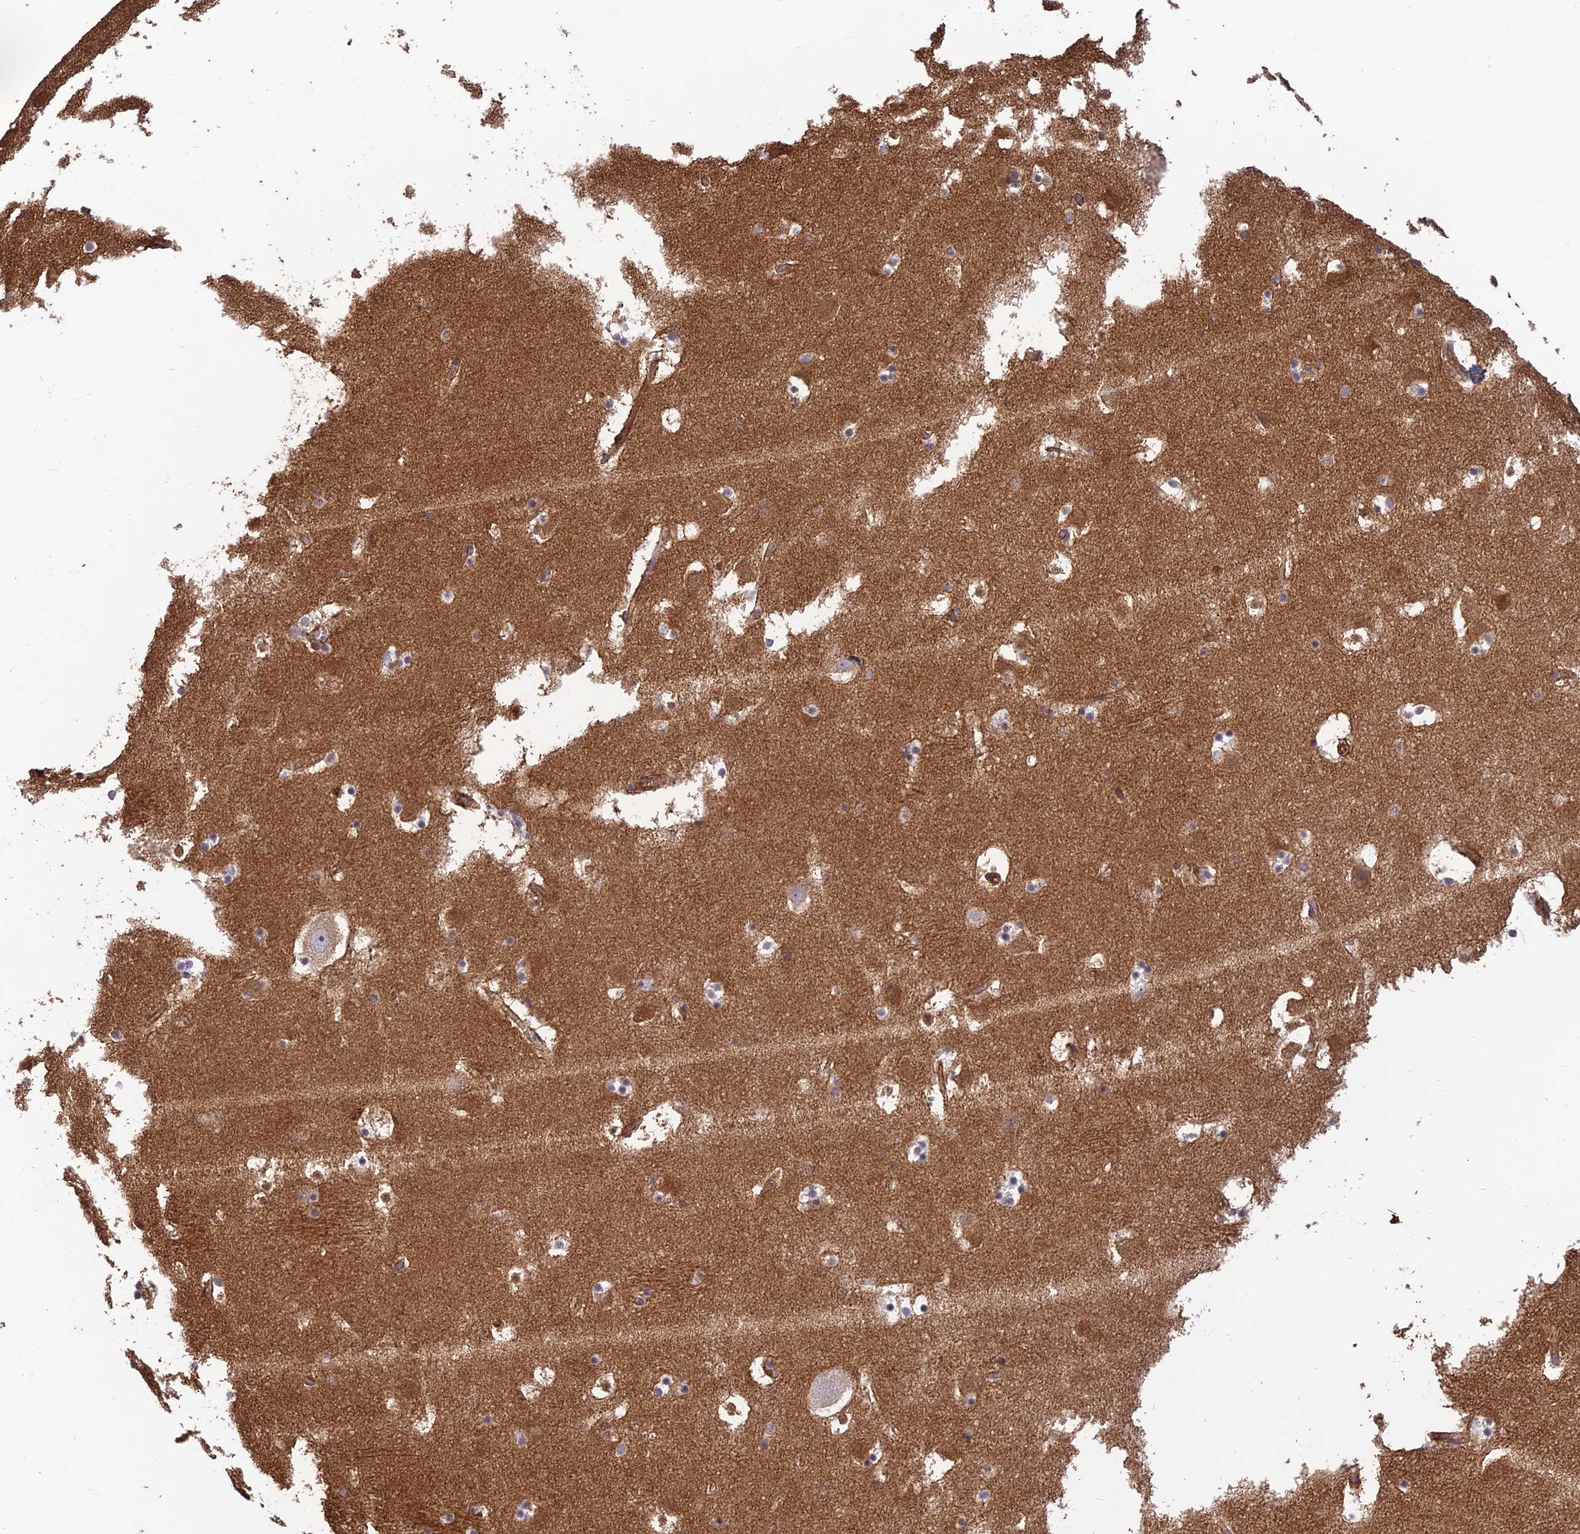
{"staining": {"intensity": "moderate", "quantity": "<25%", "location": "cytoplasmic/membranous"}, "tissue": "caudate", "cell_type": "Glial cells", "image_type": "normal", "snomed": [{"axis": "morphology", "description": "Normal tissue, NOS"}, {"axis": "topography", "description": "Lateral ventricle wall"}], "caption": "Immunohistochemical staining of unremarkable caudate displays <25% levels of moderate cytoplasmic/membranous protein expression in approximately <25% of glial cells.", "gene": "HOMER2", "patient": {"sex": "male", "age": 45}}